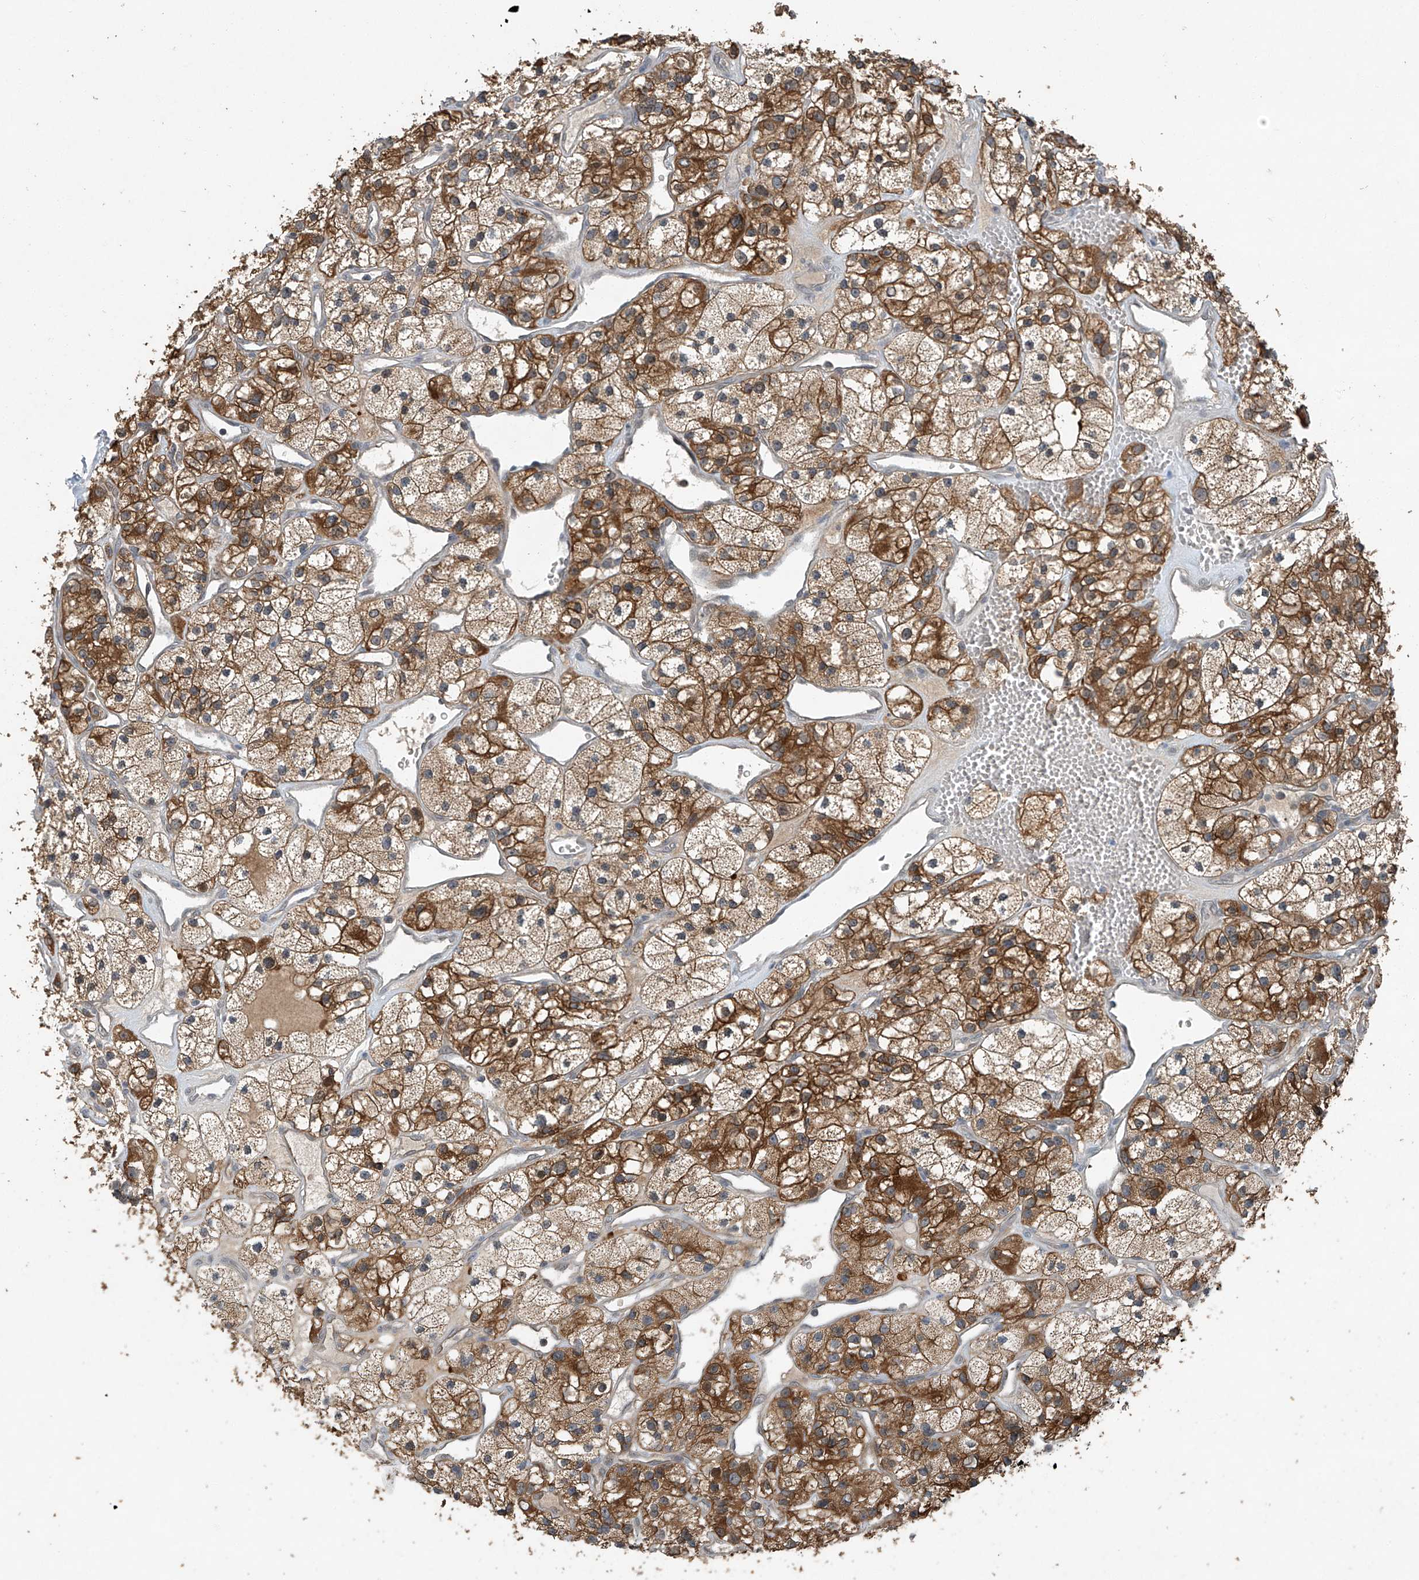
{"staining": {"intensity": "moderate", "quantity": ">75%", "location": "cytoplasmic/membranous"}, "tissue": "renal cancer", "cell_type": "Tumor cells", "image_type": "cancer", "snomed": [{"axis": "morphology", "description": "Adenocarcinoma, NOS"}, {"axis": "topography", "description": "Kidney"}], "caption": "Renal adenocarcinoma stained with DAB (3,3'-diaminobenzidine) immunohistochemistry demonstrates medium levels of moderate cytoplasmic/membranous positivity in approximately >75% of tumor cells. (brown staining indicates protein expression, while blue staining denotes nuclei).", "gene": "TAF8", "patient": {"sex": "female", "age": 57}}